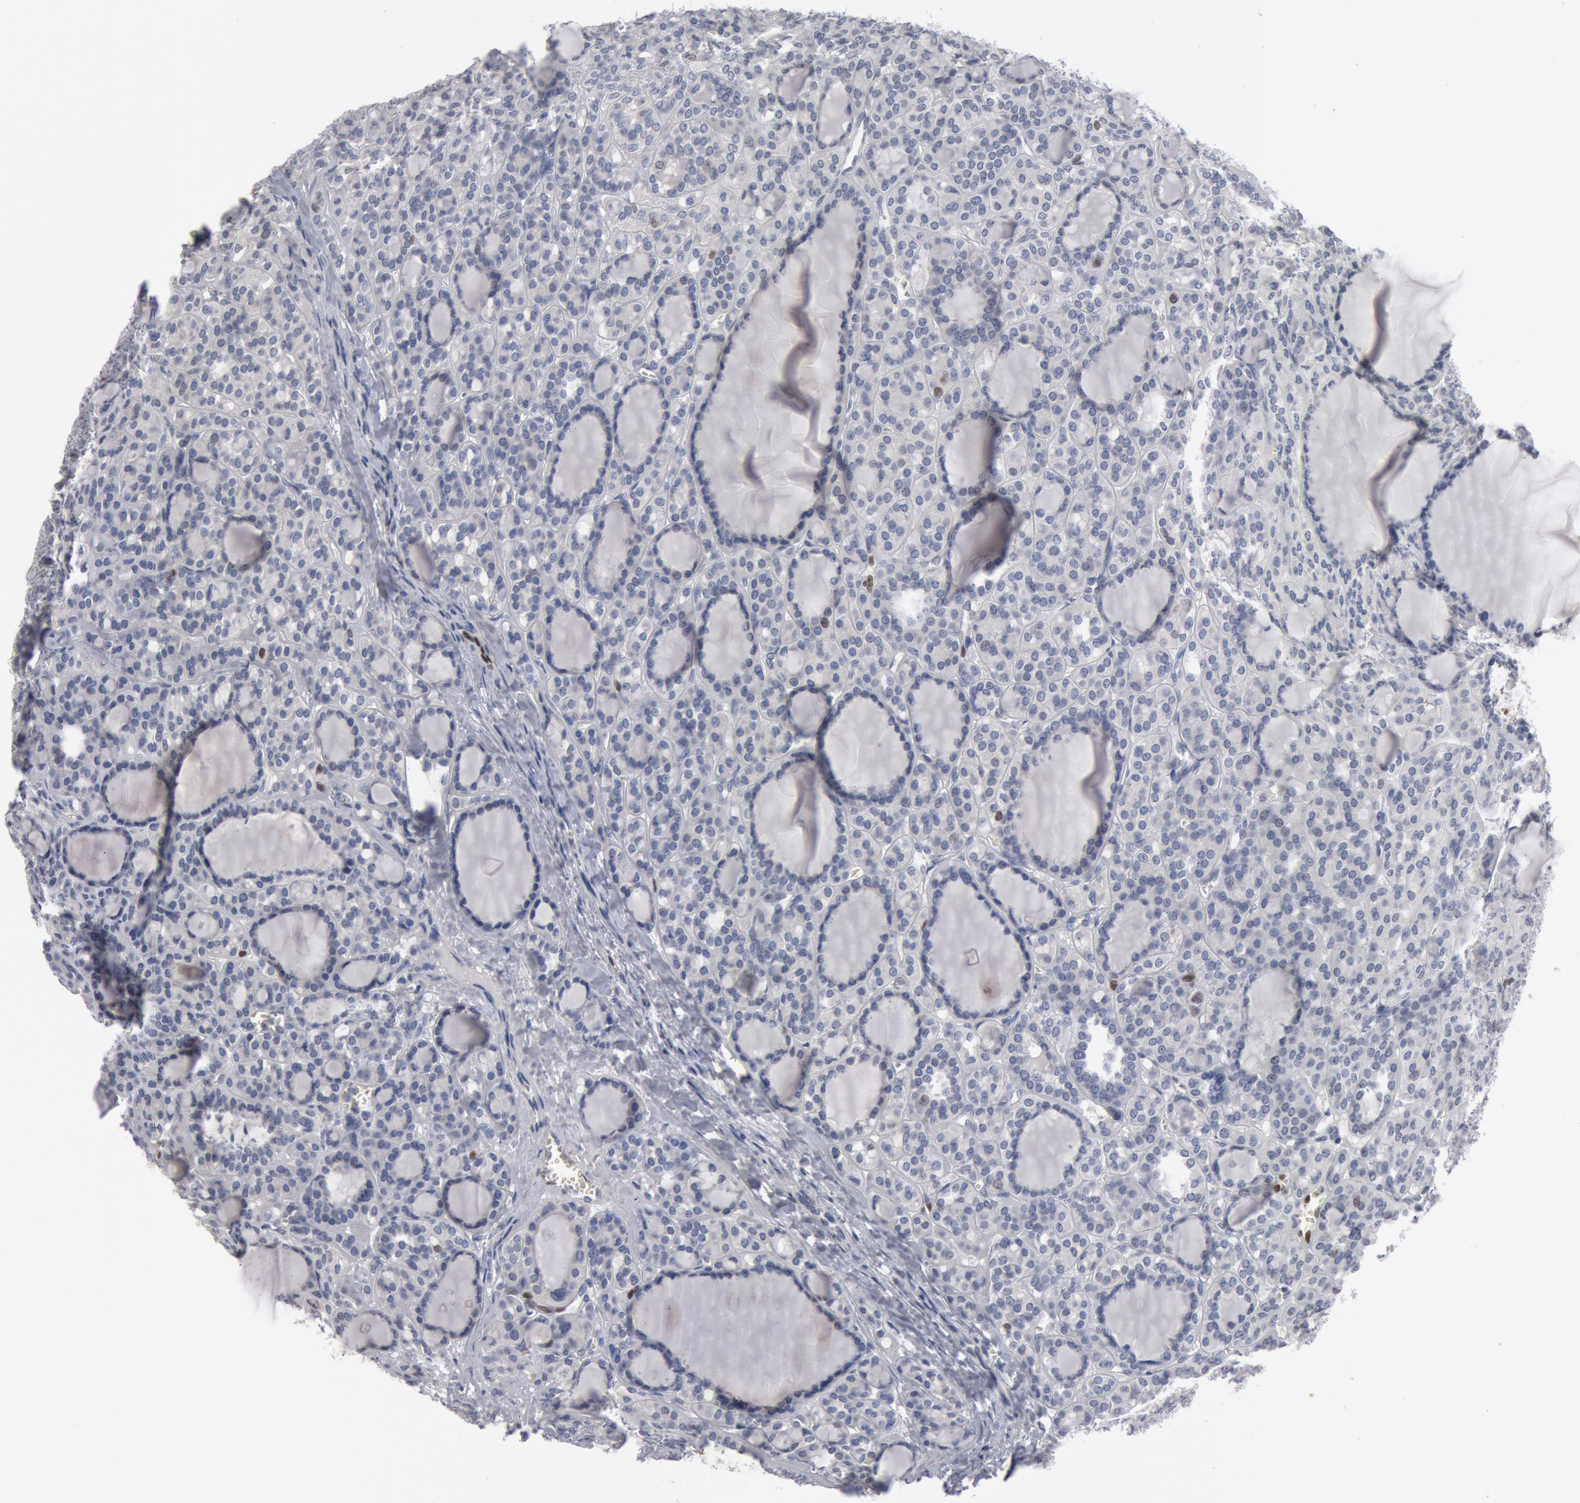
{"staining": {"intensity": "negative", "quantity": "none", "location": "none"}, "tissue": "thyroid cancer", "cell_type": "Tumor cells", "image_type": "cancer", "snomed": [{"axis": "morphology", "description": "Follicular adenoma carcinoma, NOS"}, {"axis": "topography", "description": "Thyroid gland"}], "caption": "Tumor cells show no significant positivity in thyroid follicular adenoma carcinoma. The staining is performed using DAB (3,3'-diaminobenzidine) brown chromogen with nuclei counter-stained in using hematoxylin.", "gene": "WDHD1", "patient": {"sex": "female", "age": 71}}